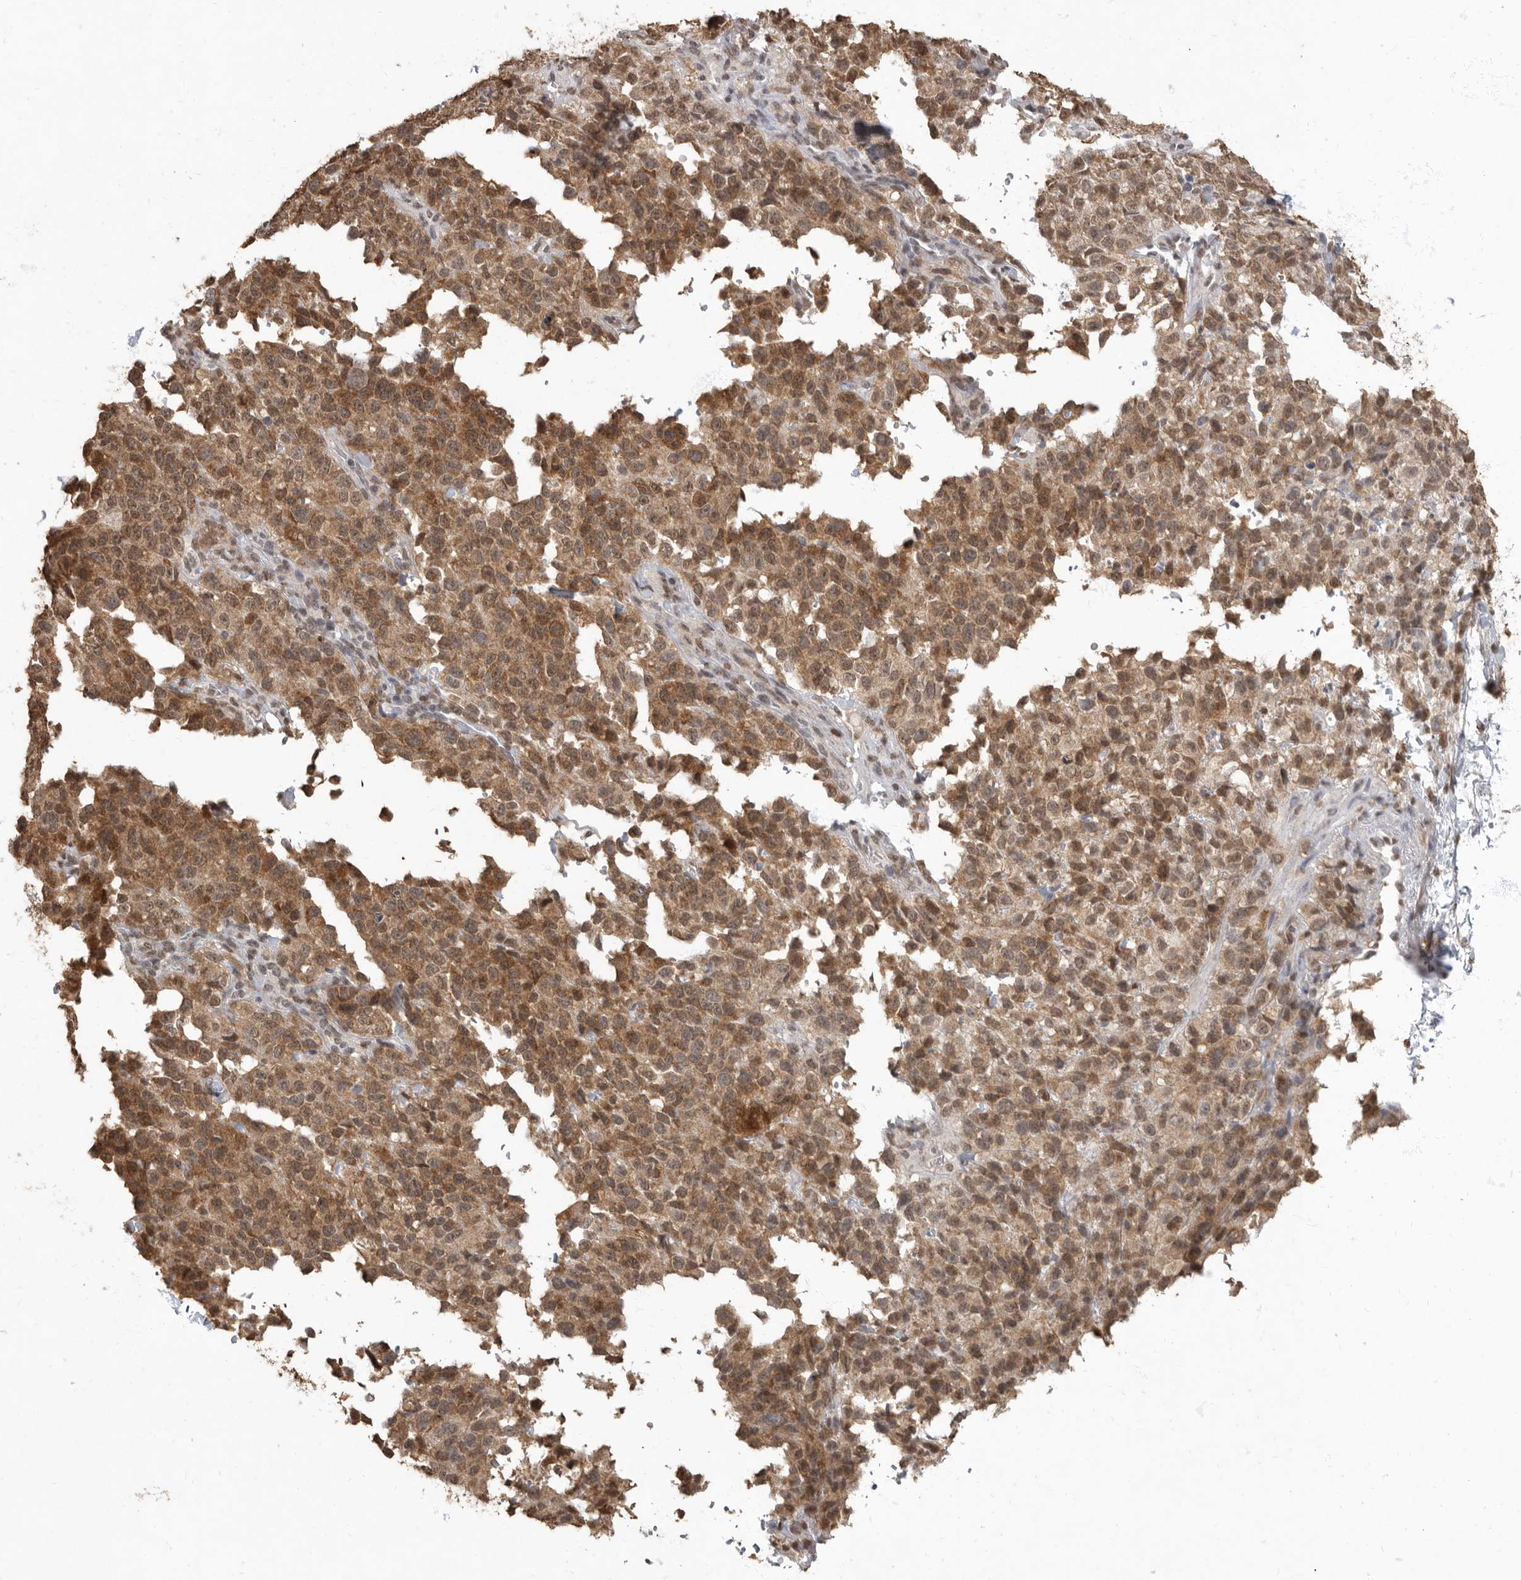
{"staining": {"intensity": "moderate", "quantity": ">75%", "location": "cytoplasmic/membranous,nuclear"}, "tissue": "melanoma", "cell_type": "Tumor cells", "image_type": "cancer", "snomed": [{"axis": "morphology", "description": "Malignant melanoma, Metastatic site"}, {"axis": "topography", "description": "Skin"}], "caption": "This image shows melanoma stained with immunohistochemistry (IHC) to label a protein in brown. The cytoplasmic/membranous and nuclear of tumor cells show moderate positivity for the protein. Nuclei are counter-stained blue.", "gene": "NBL1", "patient": {"sex": "female", "age": 72}}